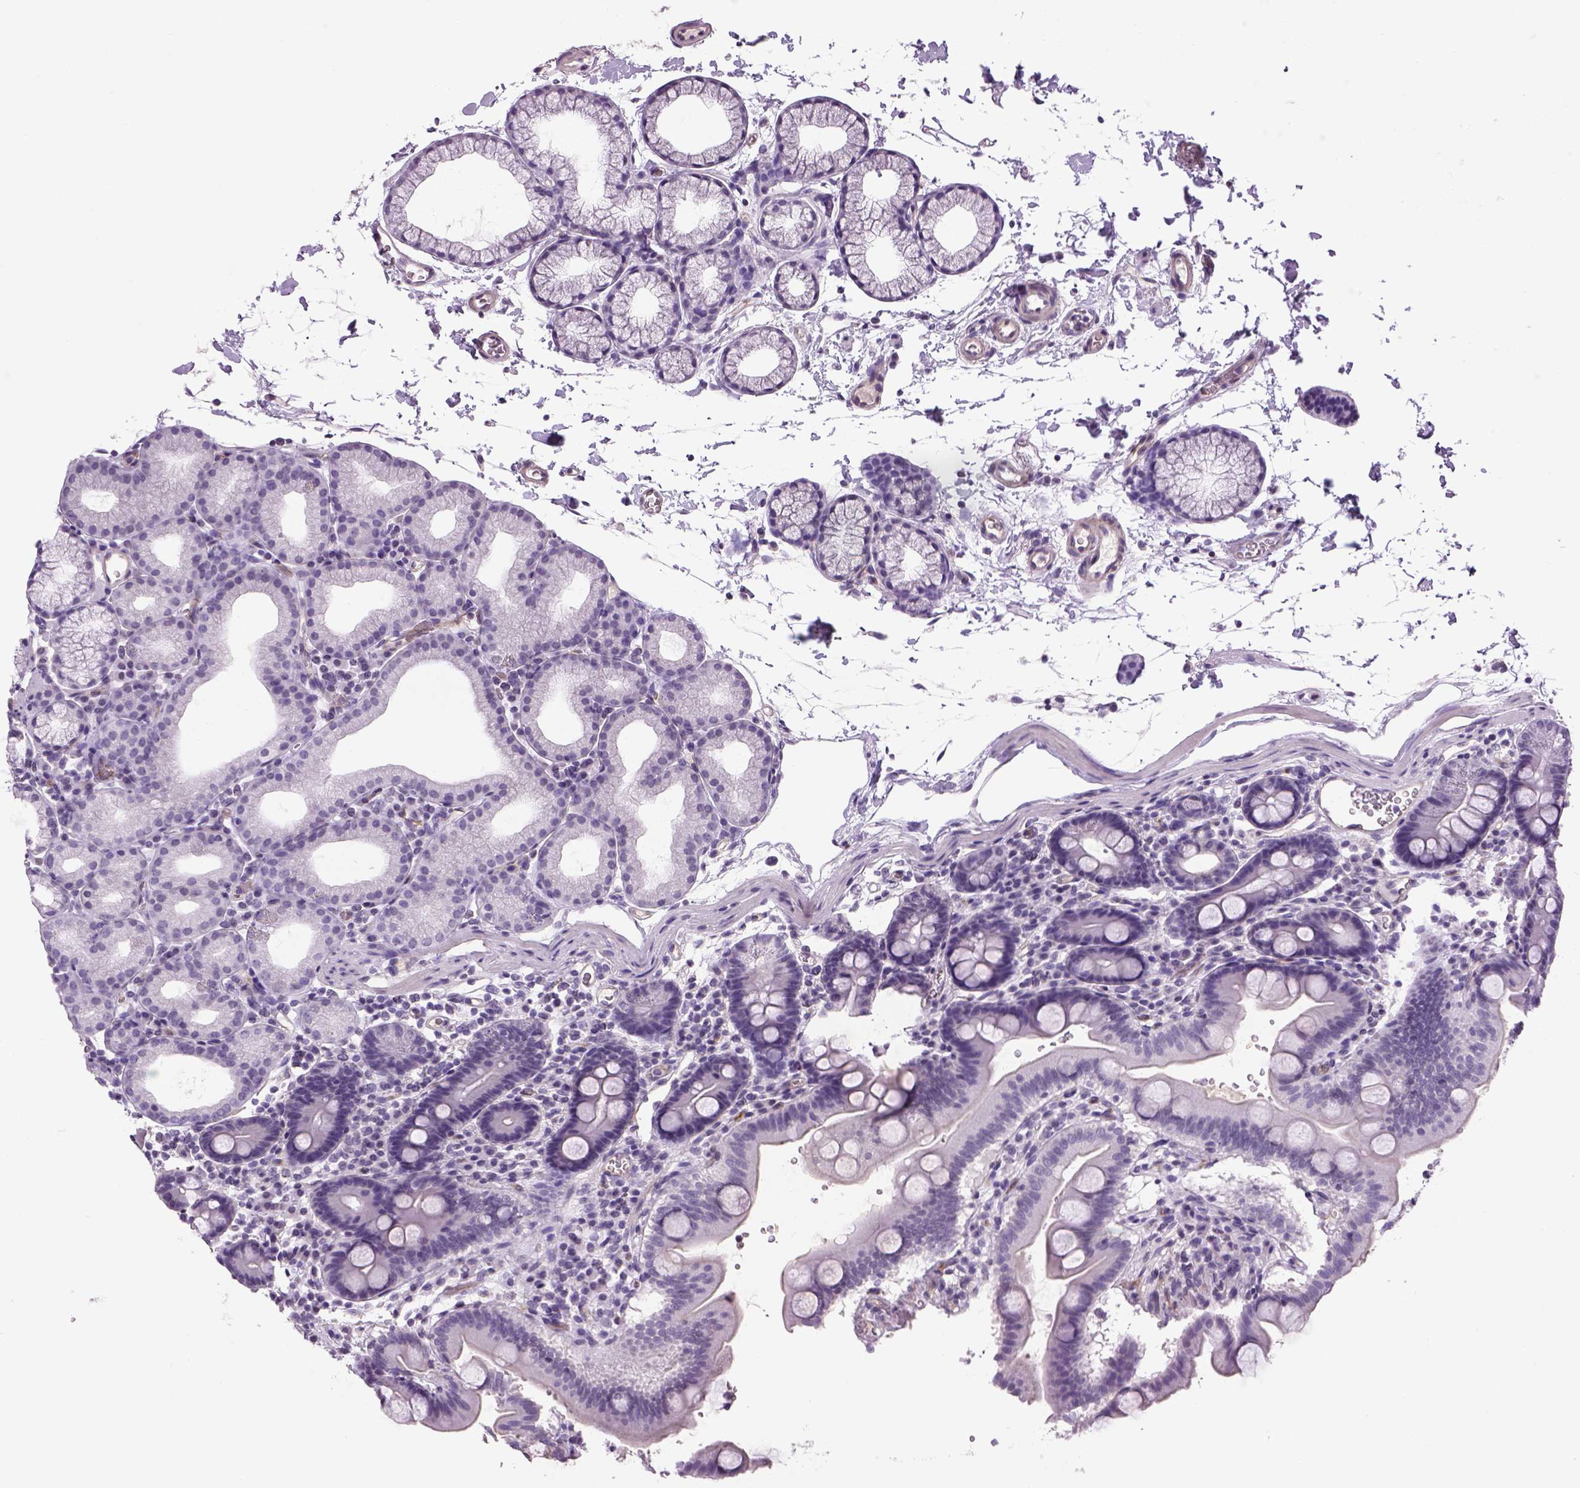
{"staining": {"intensity": "negative", "quantity": "none", "location": "none"}, "tissue": "duodenum", "cell_type": "Glandular cells", "image_type": "normal", "snomed": [{"axis": "morphology", "description": "Normal tissue, NOS"}, {"axis": "topography", "description": "Duodenum"}], "caption": "DAB immunohistochemical staining of unremarkable human duodenum reveals no significant expression in glandular cells. Nuclei are stained in blue.", "gene": "PRRT1", "patient": {"sex": "male", "age": 59}}